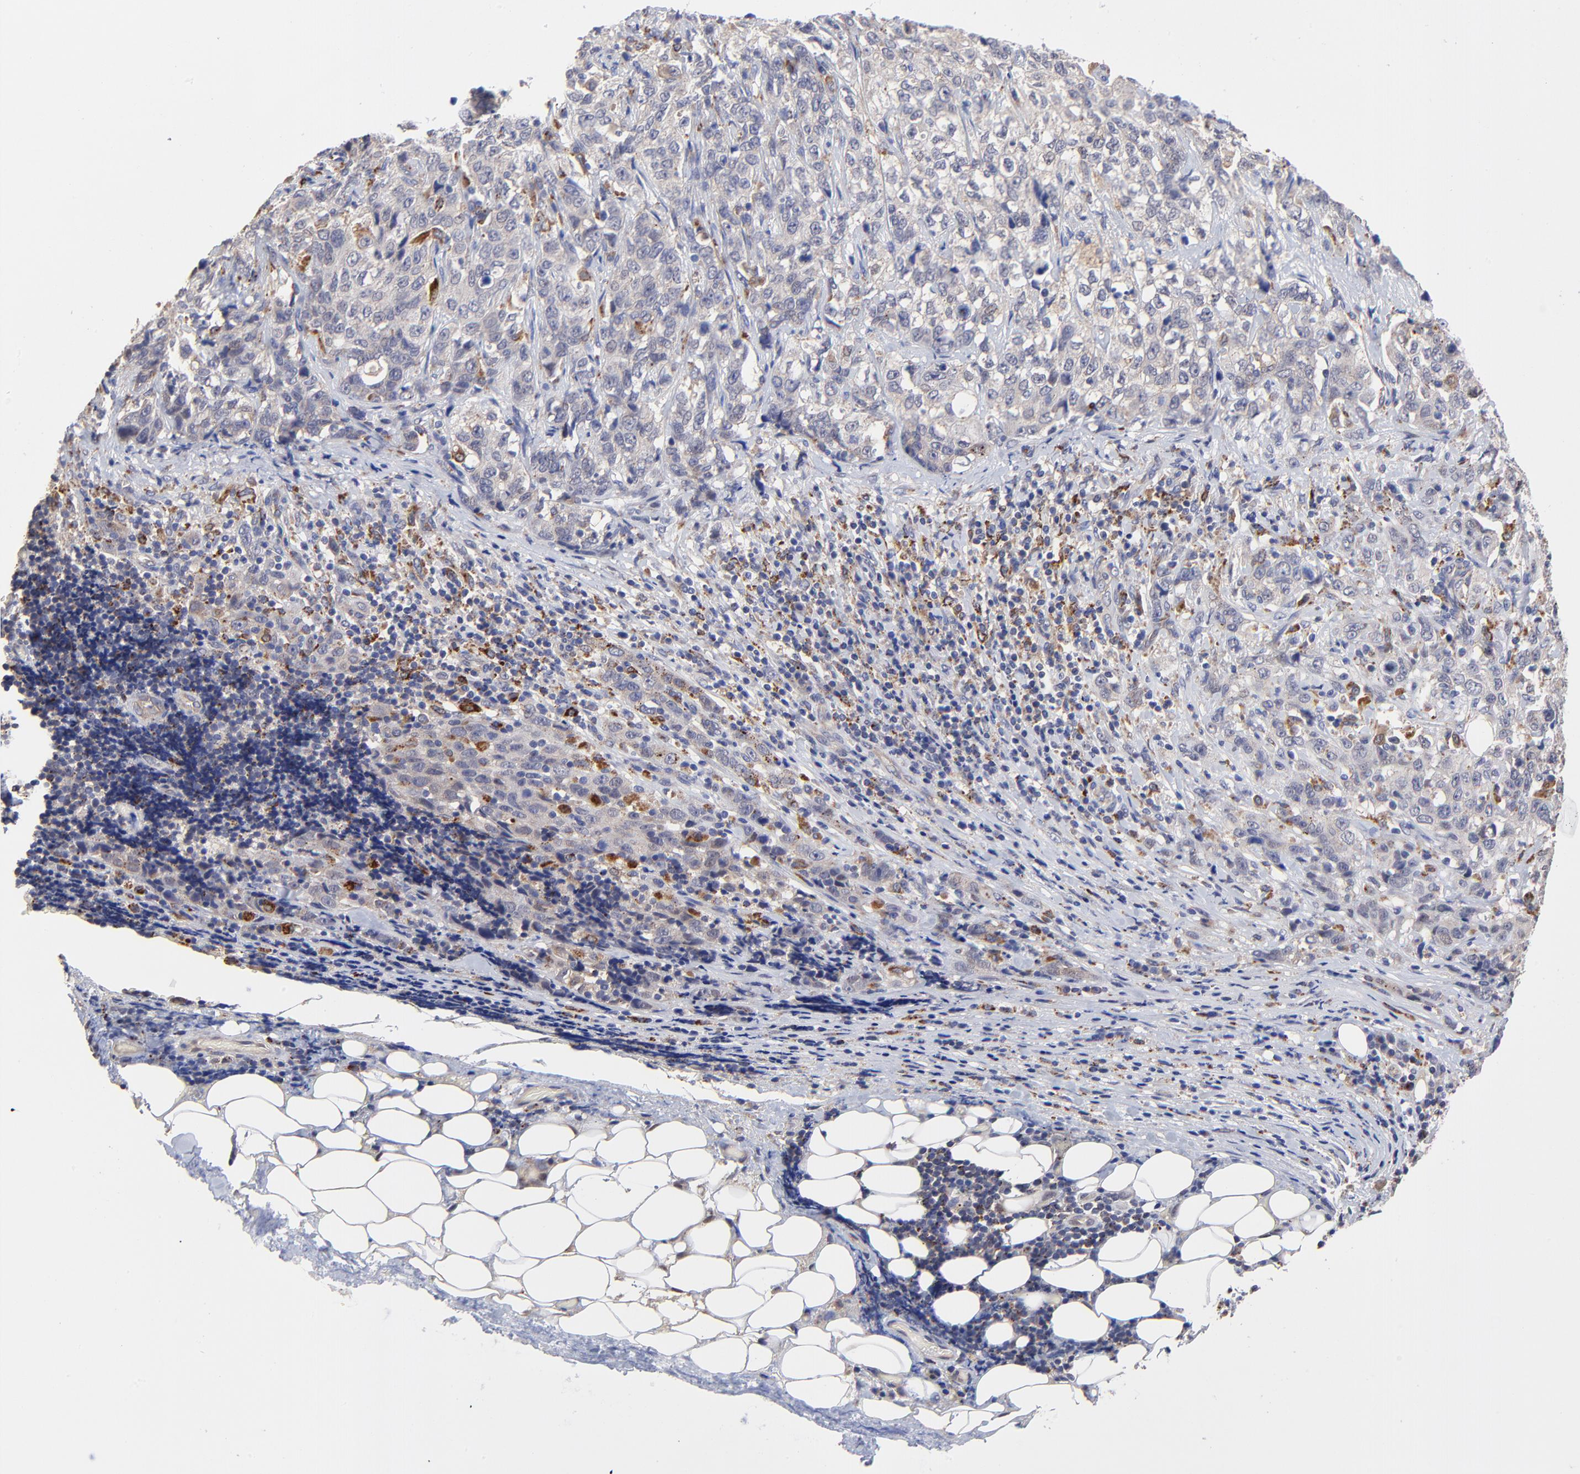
{"staining": {"intensity": "weak", "quantity": "<25%", "location": "cytoplasmic/membranous"}, "tissue": "stomach cancer", "cell_type": "Tumor cells", "image_type": "cancer", "snomed": [{"axis": "morphology", "description": "Adenocarcinoma, NOS"}, {"axis": "topography", "description": "Stomach"}], "caption": "This is an immunohistochemistry (IHC) micrograph of human adenocarcinoma (stomach). There is no positivity in tumor cells.", "gene": "PDE4B", "patient": {"sex": "male", "age": 48}}